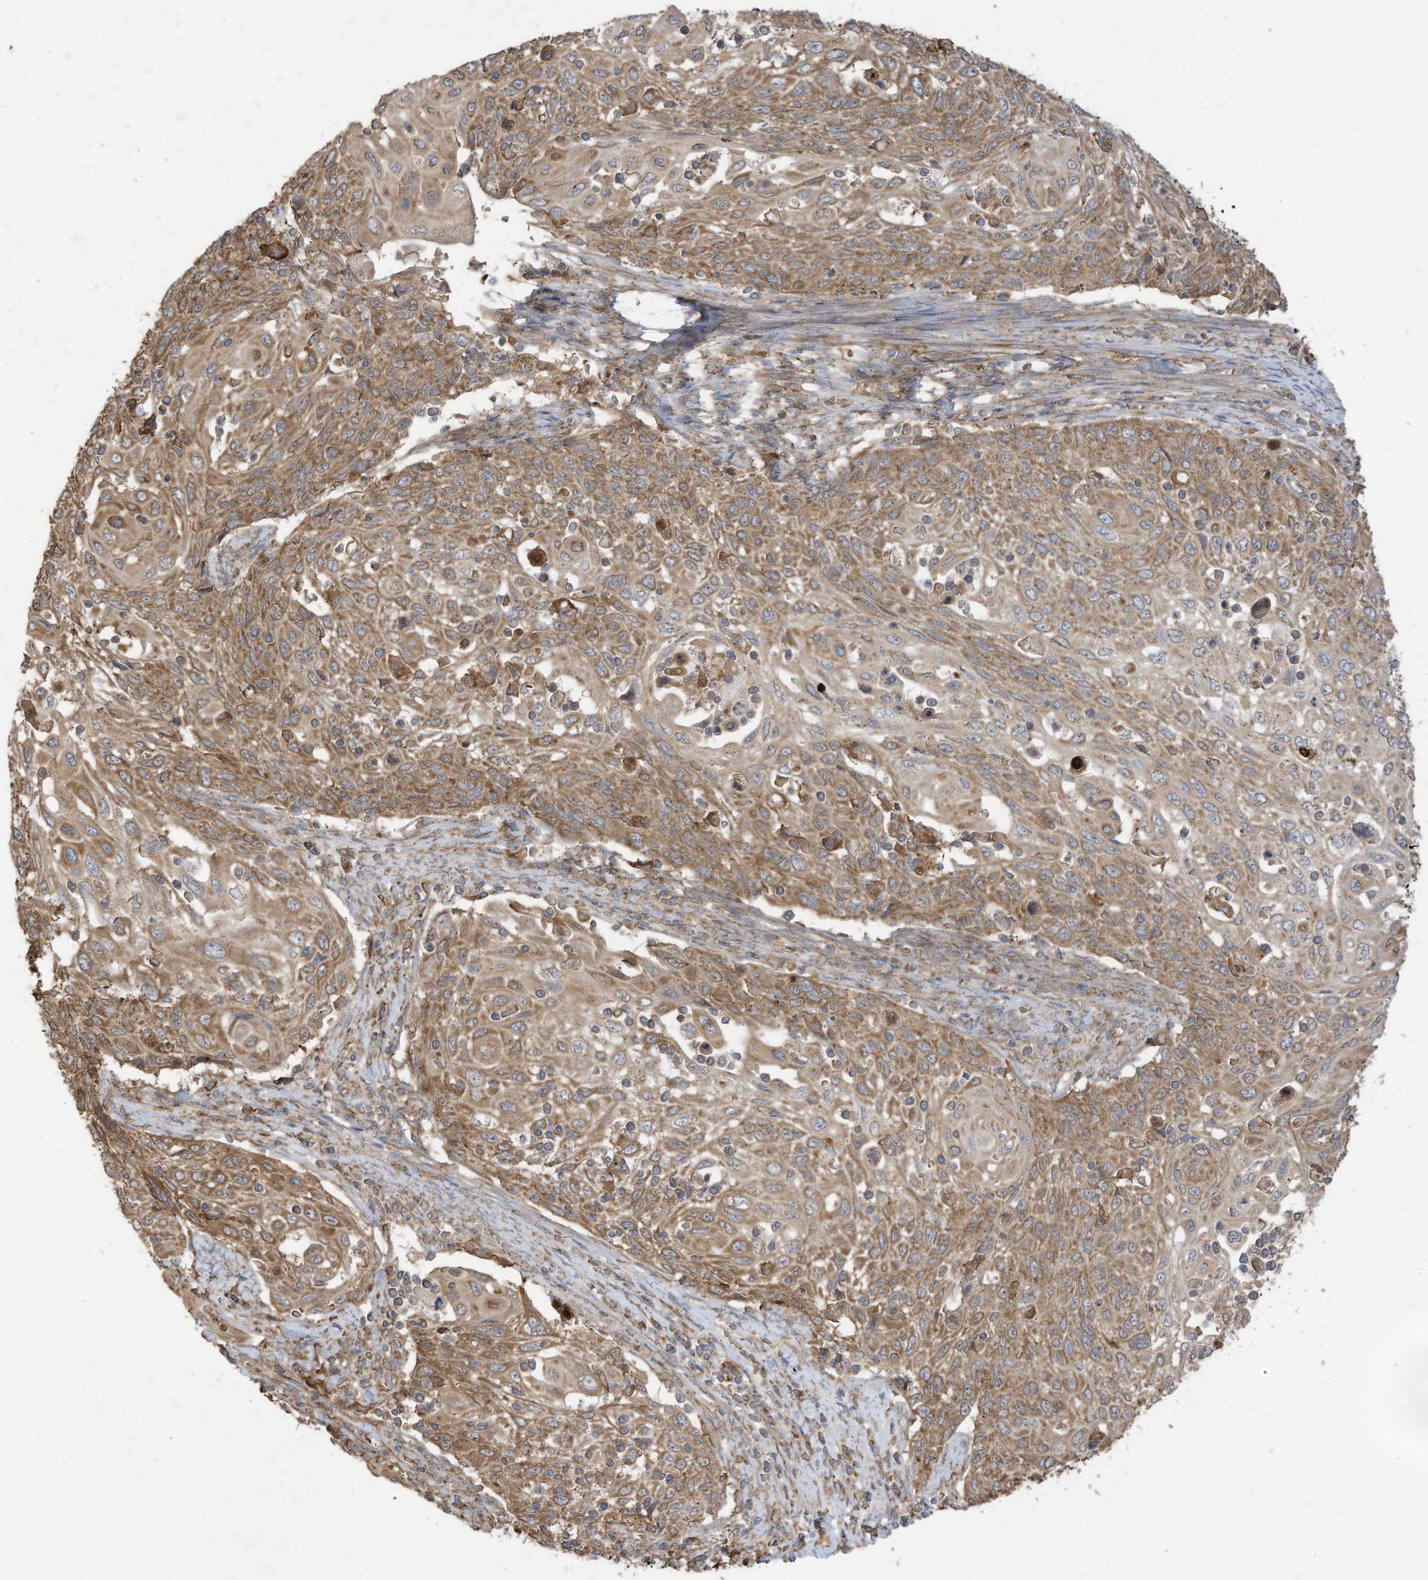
{"staining": {"intensity": "moderate", "quantity": ">75%", "location": "cytoplasmic/membranous"}, "tissue": "cervical cancer", "cell_type": "Tumor cells", "image_type": "cancer", "snomed": [{"axis": "morphology", "description": "Squamous cell carcinoma, NOS"}, {"axis": "topography", "description": "Cervix"}], "caption": "Immunohistochemistry image of human squamous cell carcinoma (cervical) stained for a protein (brown), which shows medium levels of moderate cytoplasmic/membranous positivity in approximately >75% of tumor cells.", "gene": "CGAS", "patient": {"sex": "female", "age": 70}}